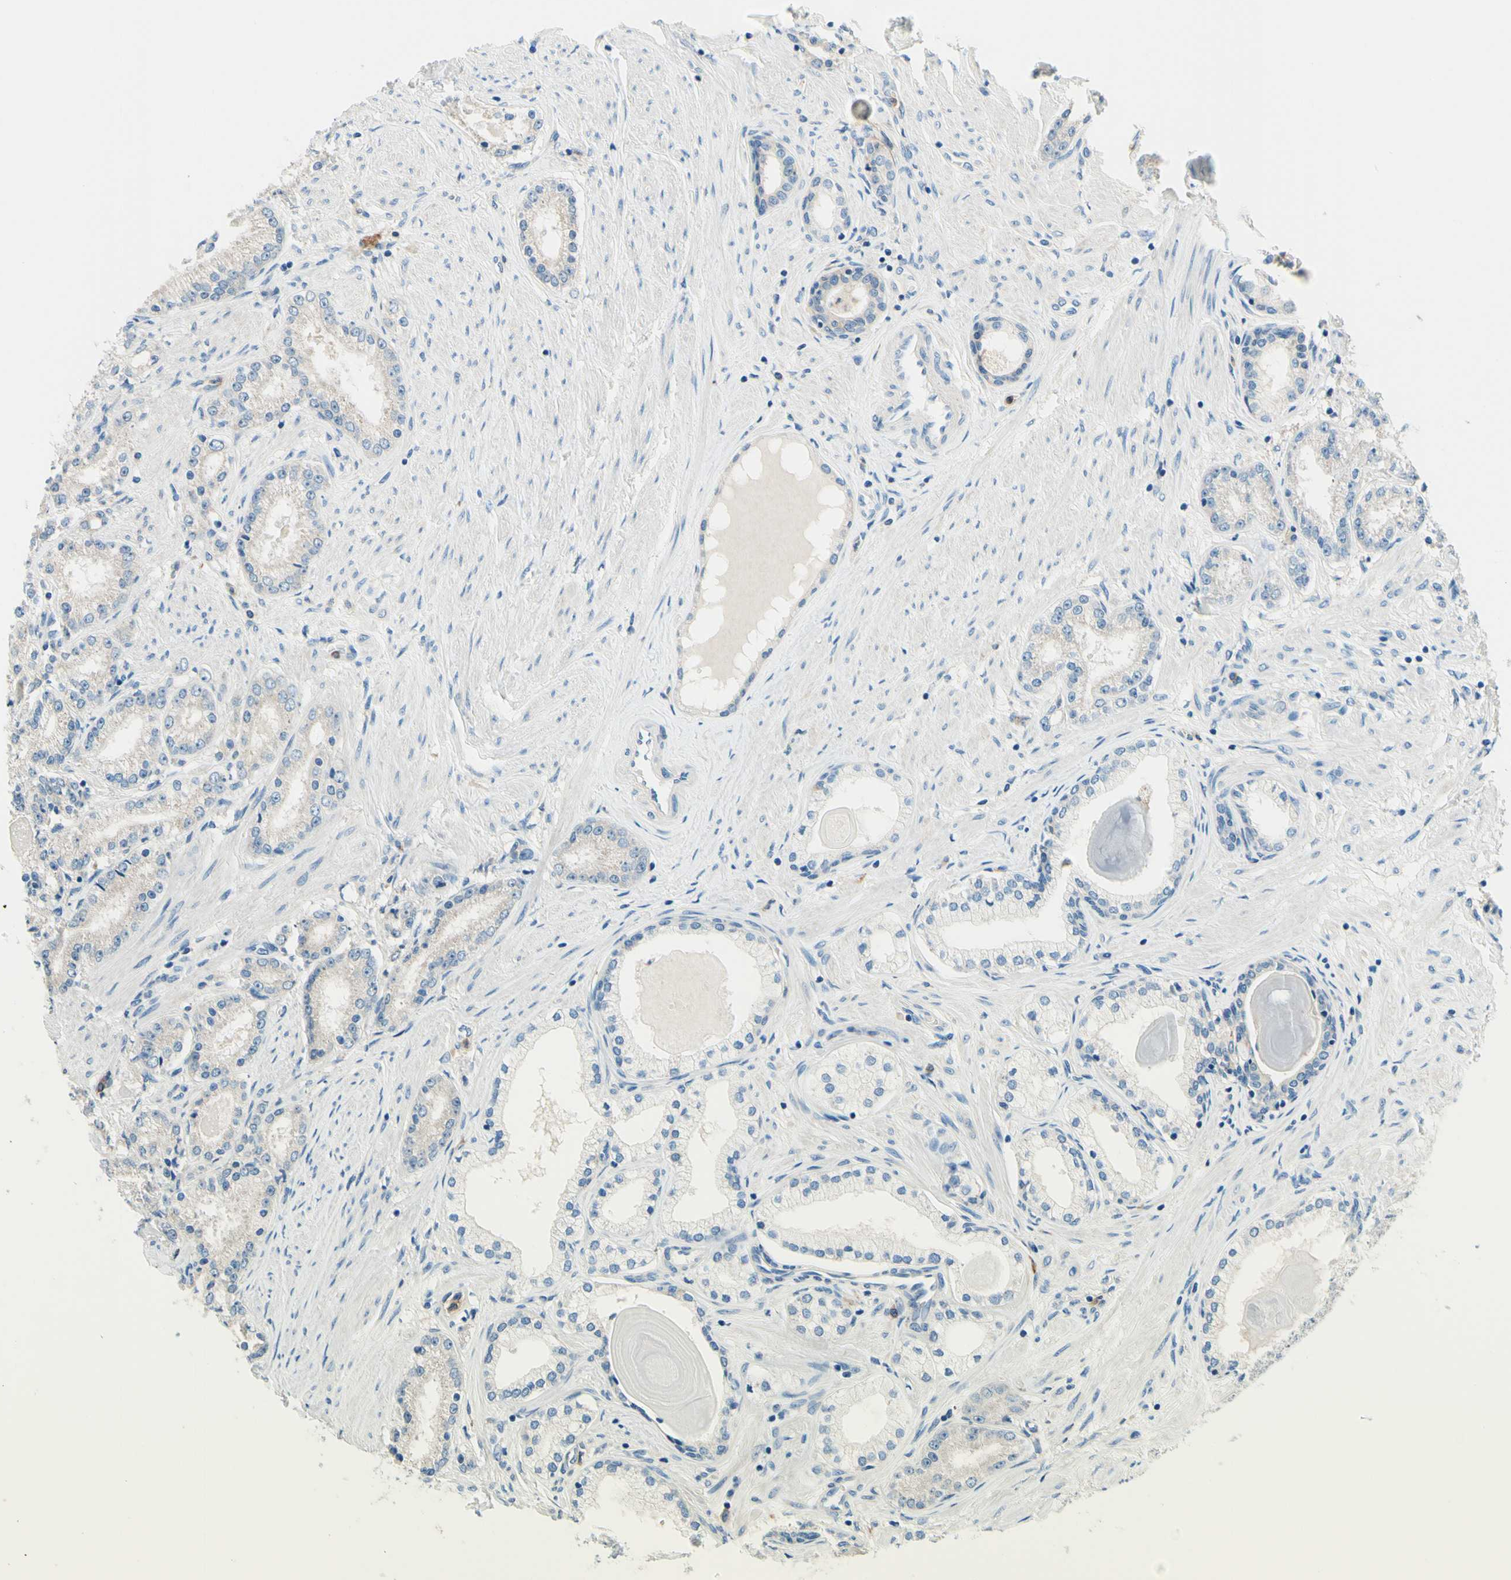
{"staining": {"intensity": "weak", "quantity": "<25%", "location": "cytoplasmic/membranous"}, "tissue": "prostate cancer", "cell_type": "Tumor cells", "image_type": "cancer", "snomed": [{"axis": "morphology", "description": "Adenocarcinoma, Low grade"}, {"axis": "topography", "description": "Prostate"}], "caption": "Low-grade adenocarcinoma (prostate) stained for a protein using immunohistochemistry demonstrates no expression tumor cells.", "gene": "SIGLEC9", "patient": {"sex": "male", "age": 63}}